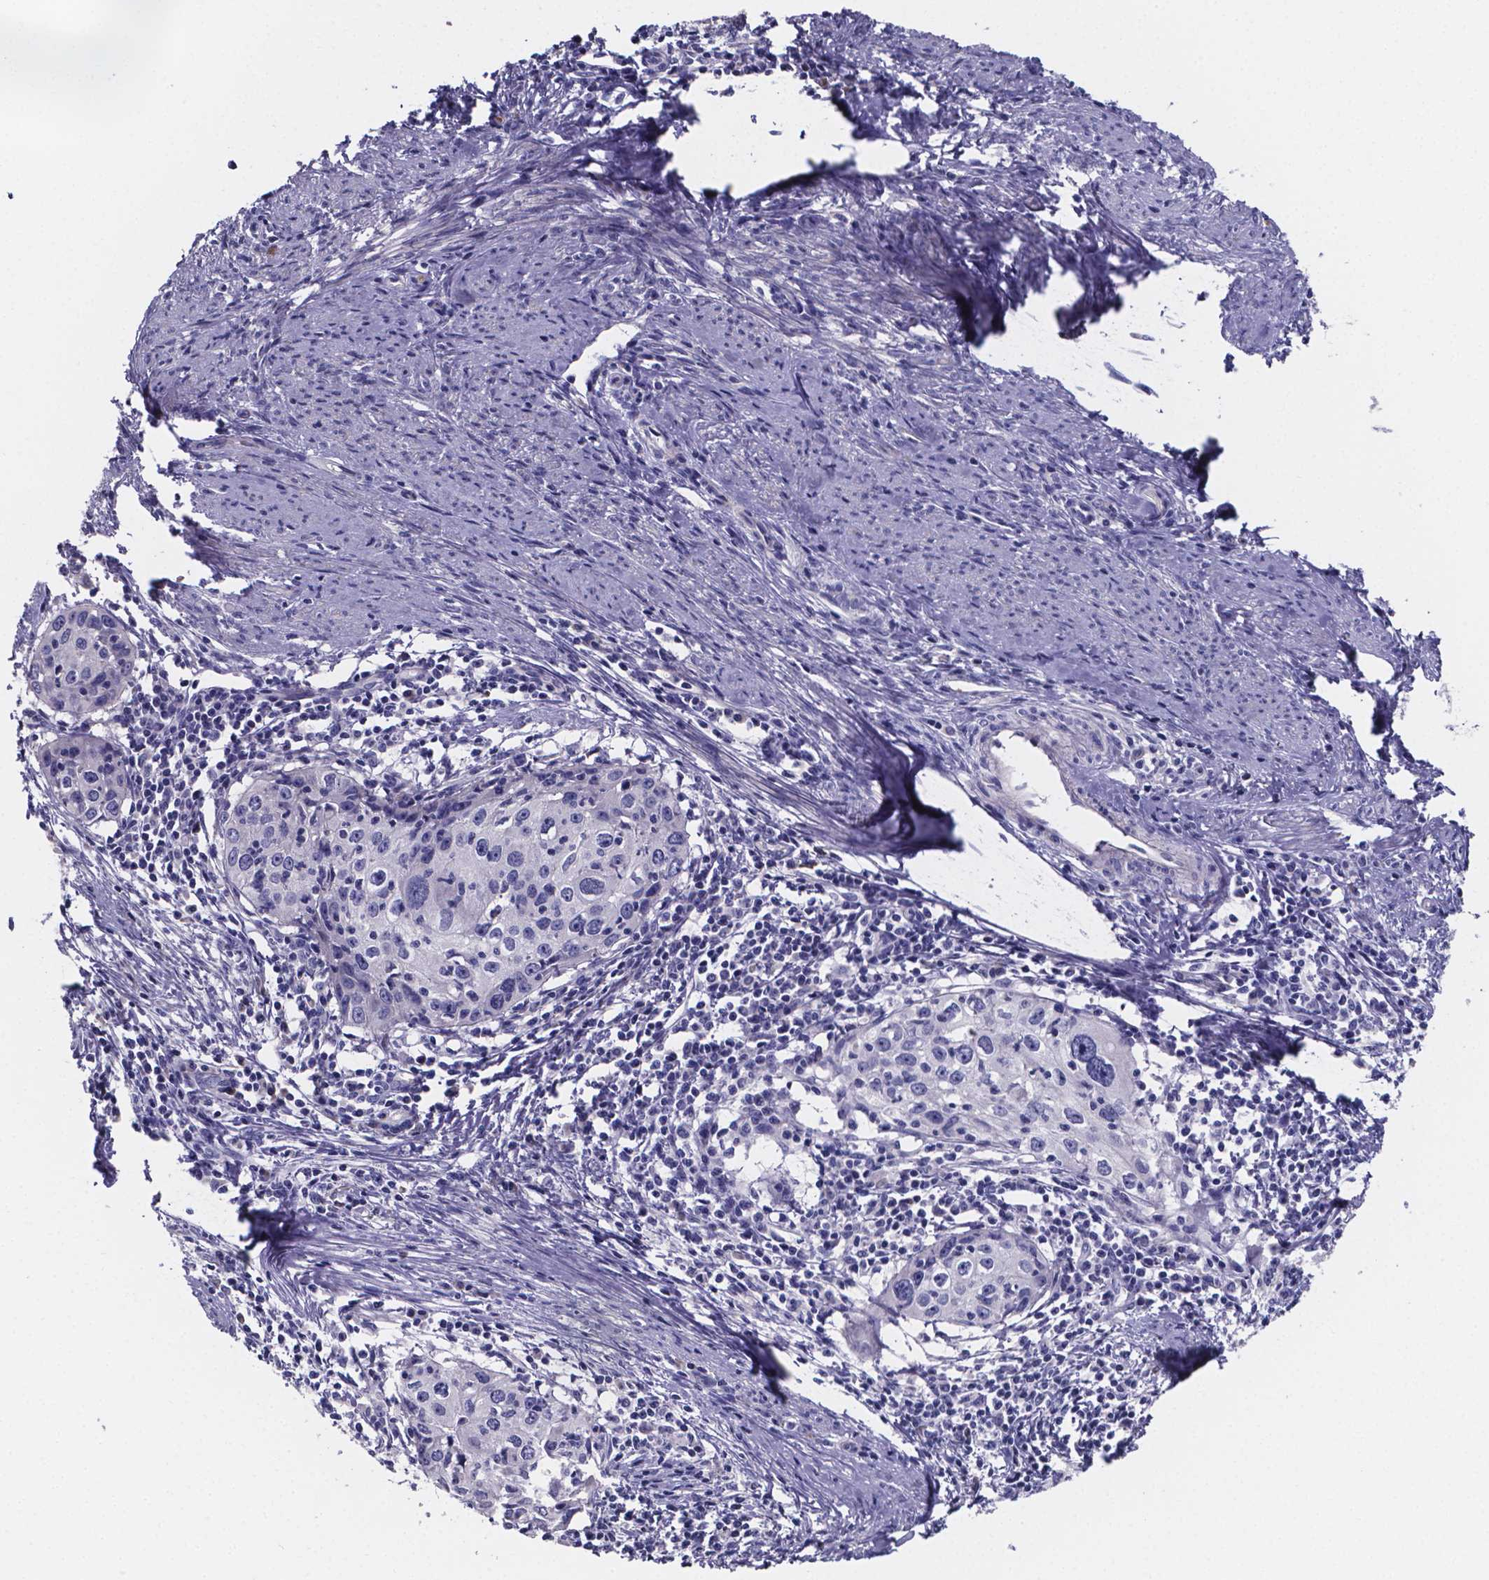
{"staining": {"intensity": "negative", "quantity": "none", "location": "none"}, "tissue": "cervical cancer", "cell_type": "Tumor cells", "image_type": "cancer", "snomed": [{"axis": "morphology", "description": "Squamous cell carcinoma, NOS"}, {"axis": "topography", "description": "Cervix"}], "caption": "Immunohistochemistry histopathology image of human squamous cell carcinoma (cervical) stained for a protein (brown), which shows no expression in tumor cells.", "gene": "GABRA3", "patient": {"sex": "female", "age": 40}}